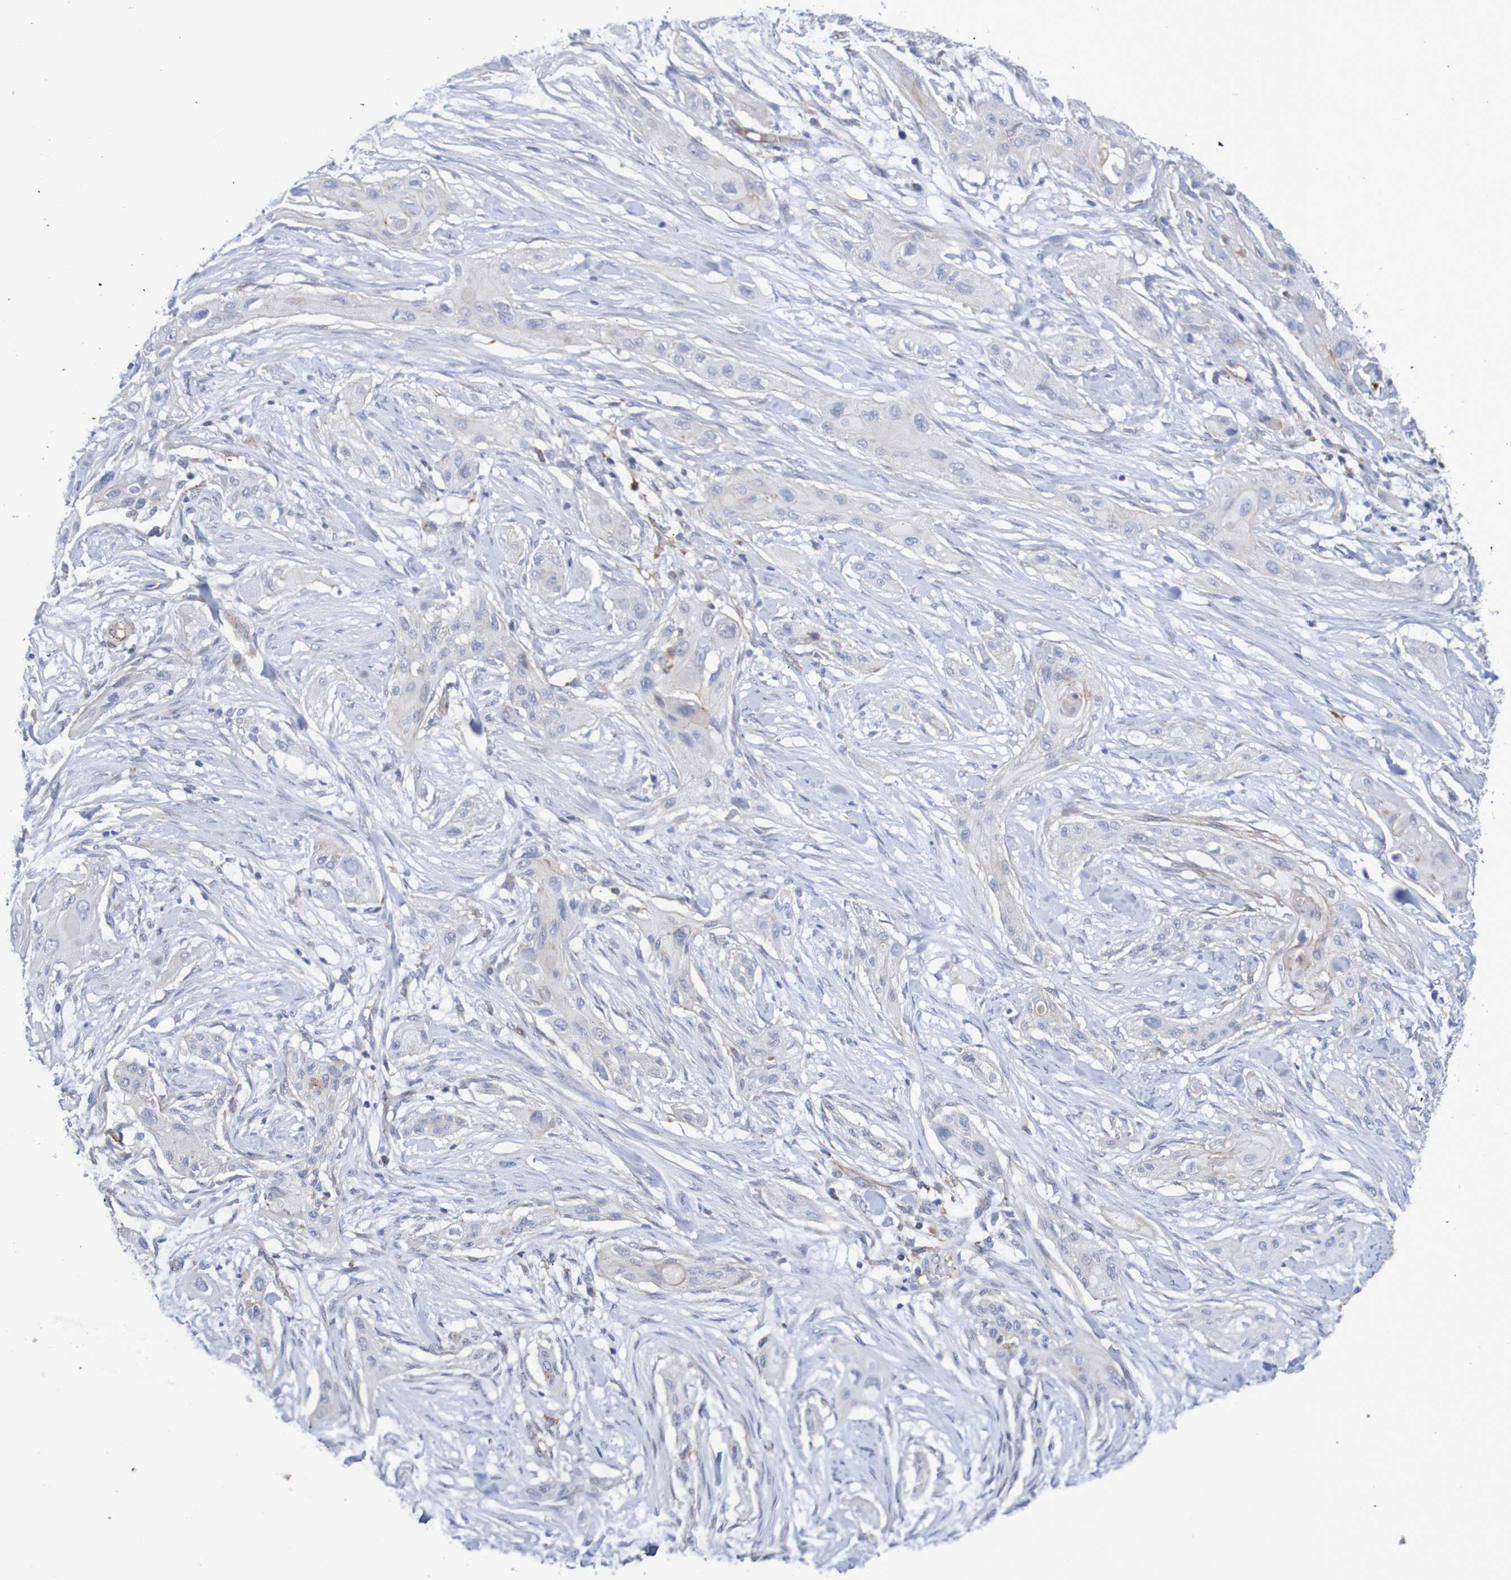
{"staining": {"intensity": "negative", "quantity": "none", "location": "none"}, "tissue": "lung cancer", "cell_type": "Tumor cells", "image_type": "cancer", "snomed": [{"axis": "morphology", "description": "Squamous cell carcinoma, NOS"}, {"axis": "topography", "description": "Lung"}], "caption": "The histopathology image displays no significant expression in tumor cells of lung cancer. The staining is performed using DAB brown chromogen with nuclei counter-stained in using hematoxylin.", "gene": "NECTIN2", "patient": {"sex": "female", "age": 47}}